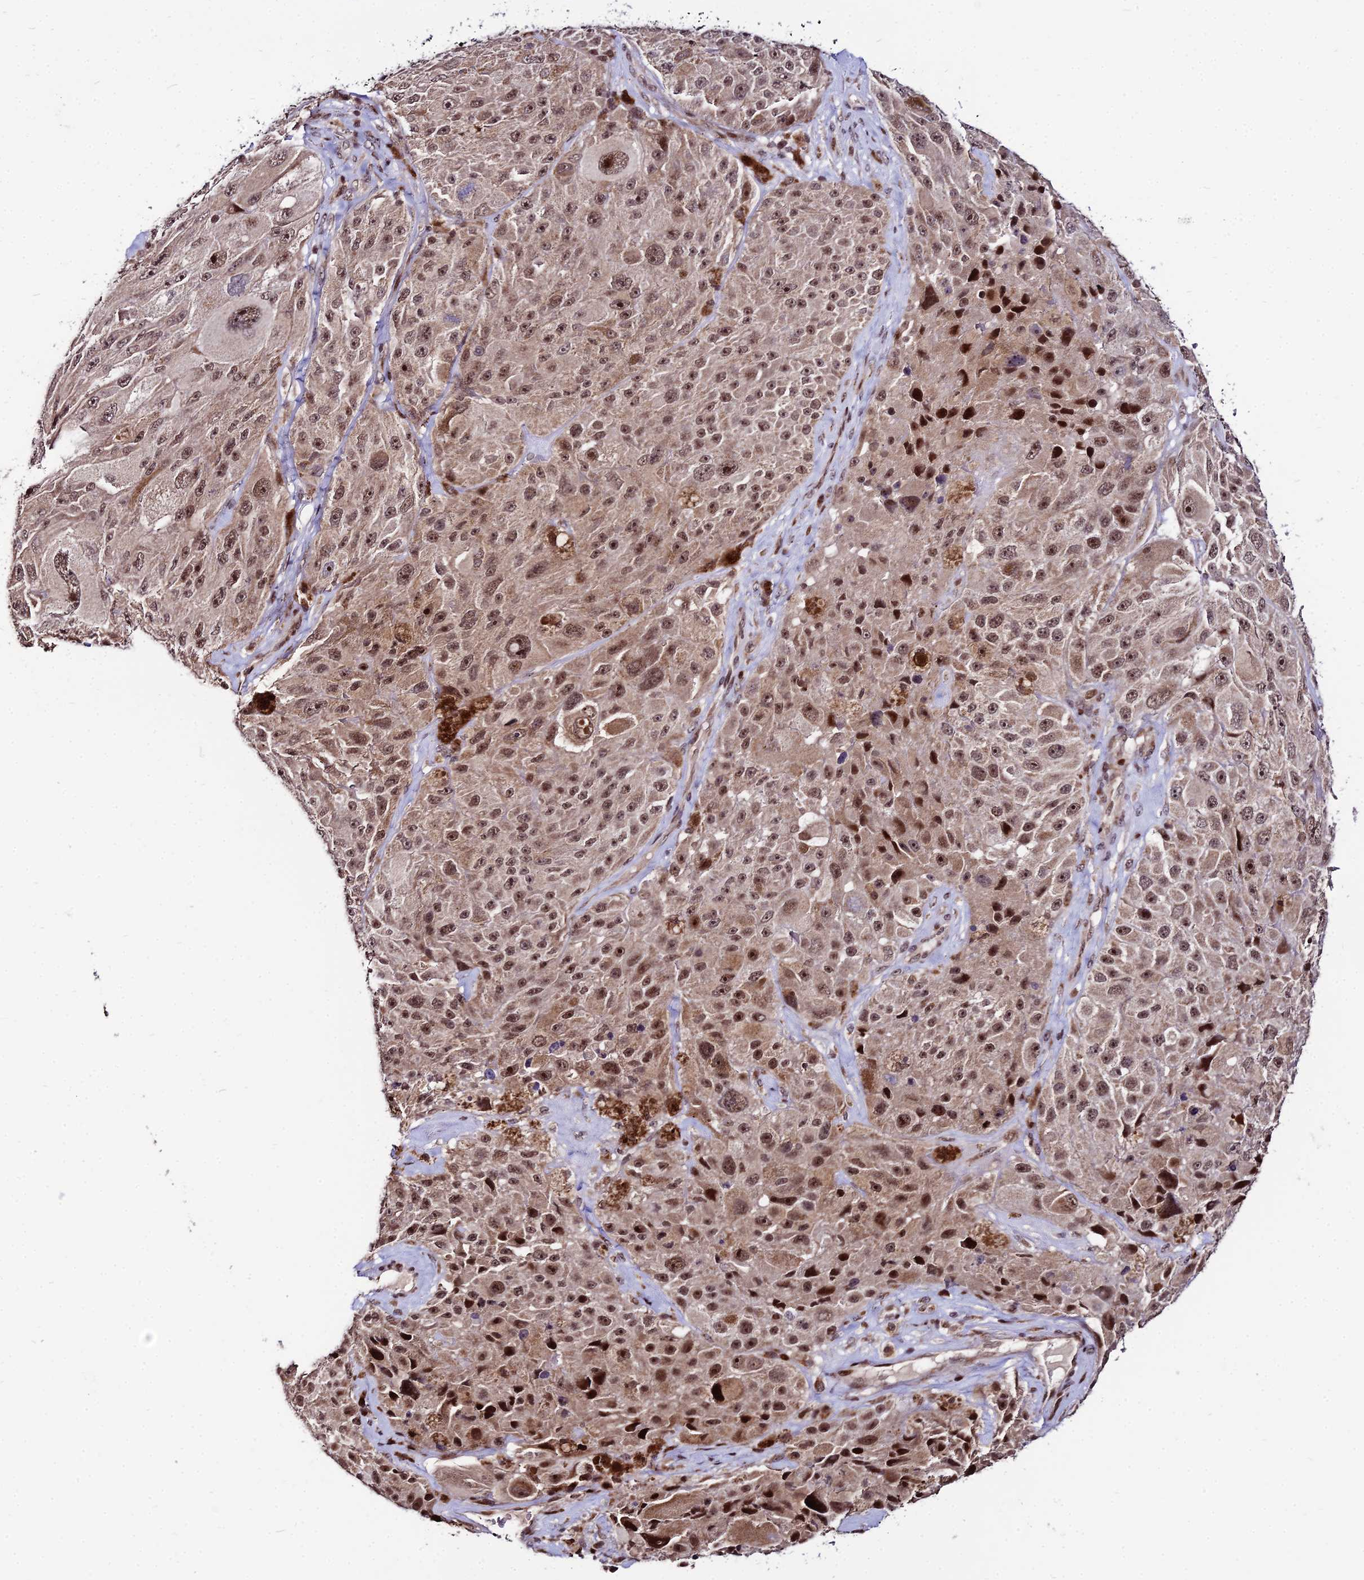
{"staining": {"intensity": "moderate", "quantity": ">75%", "location": "nuclear"}, "tissue": "melanoma", "cell_type": "Tumor cells", "image_type": "cancer", "snomed": [{"axis": "morphology", "description": "Malignant melanoma, Metastatic site"}, {"axis": "topography", "description": "Lymph node"}], "caption": "Tumor cells demonstrate medium levels of moderate nuclear expression in about >75% of cells in malignant melanoma (metastatic site).", "gene": "CIB3", "patient": {"sex": "male", "age": 62}}